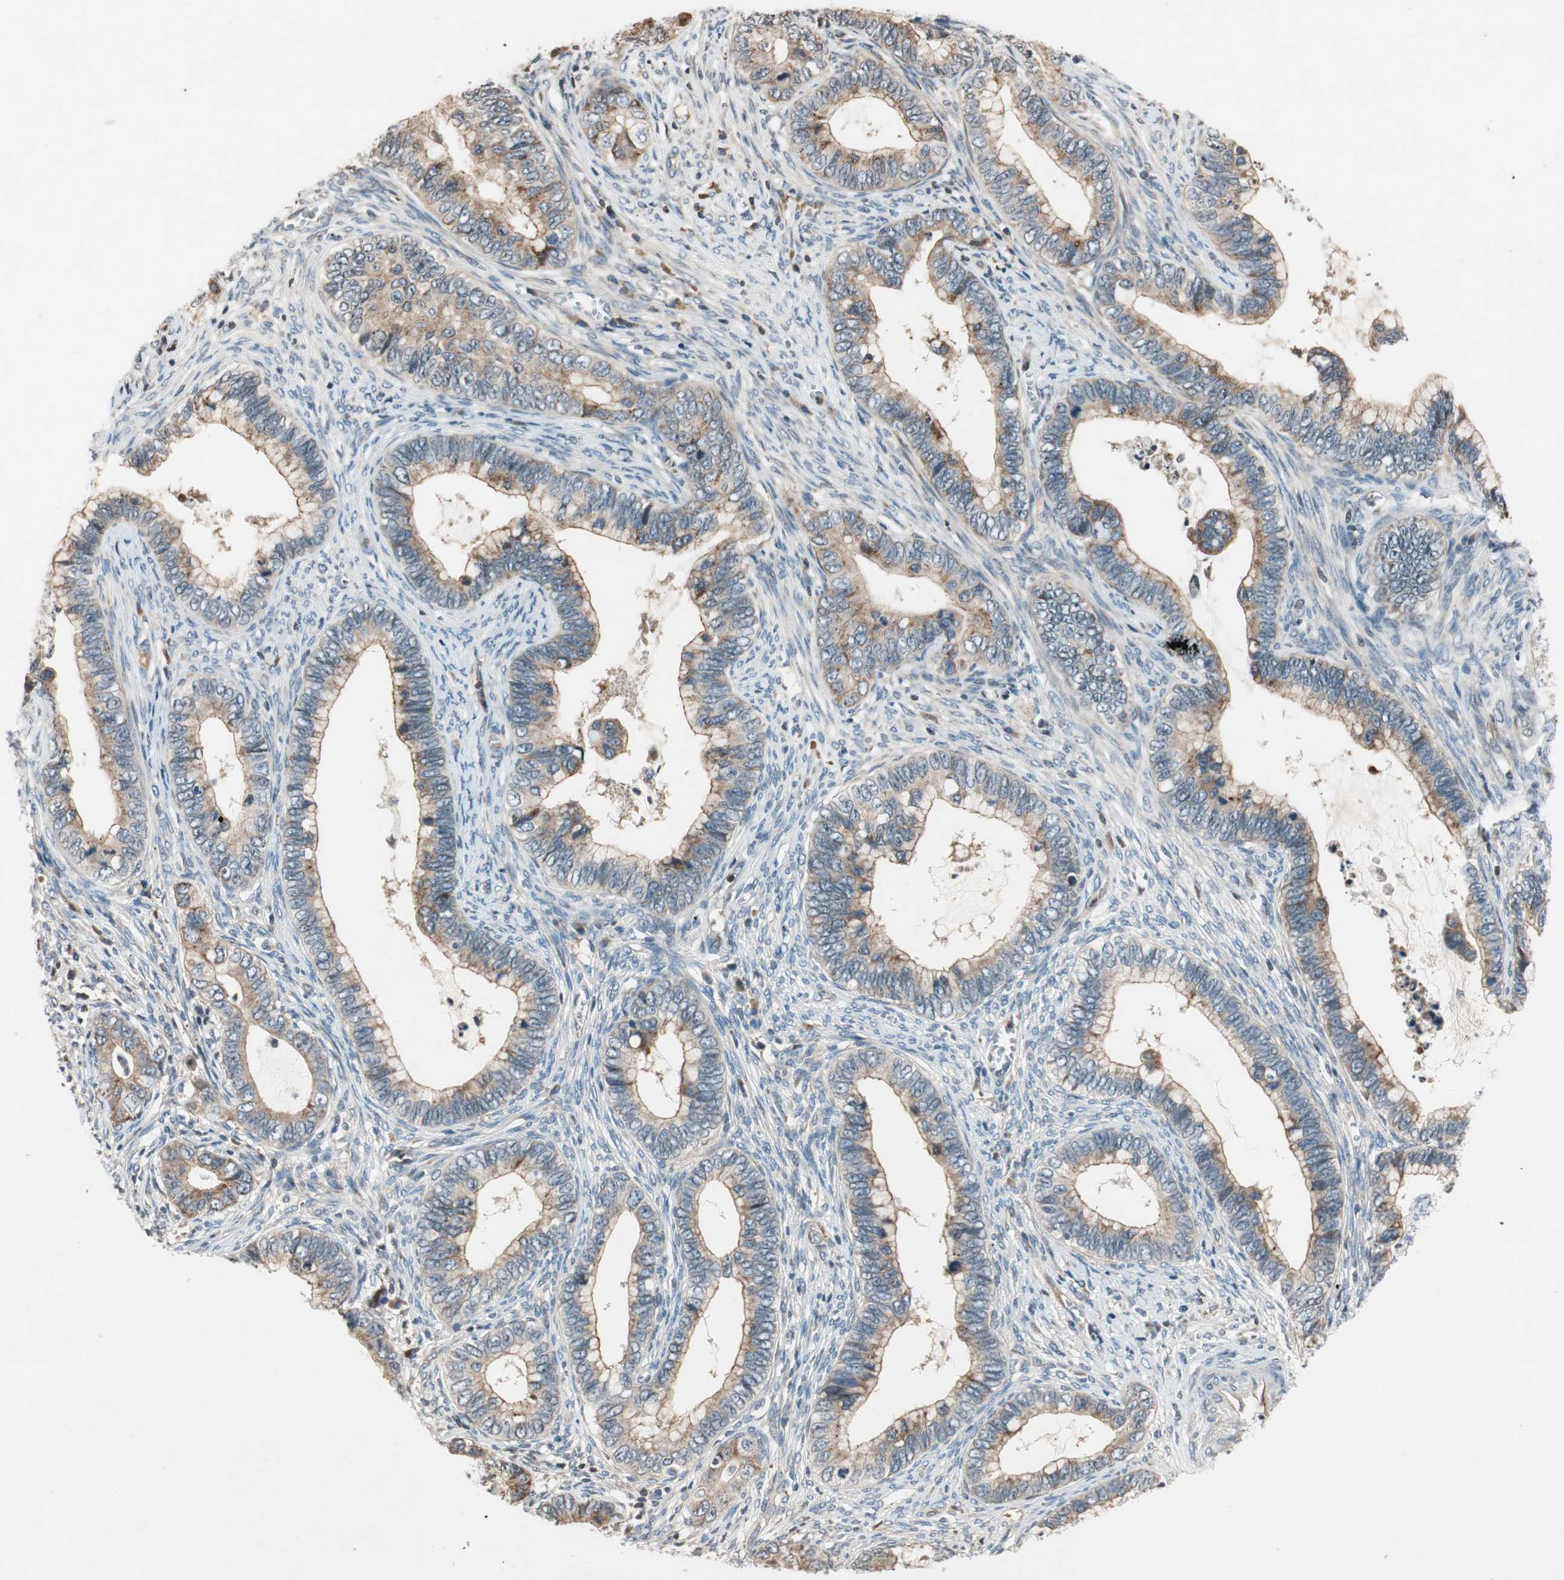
{"staining": {"intensity": "moderate", "quantity": ">75%", "location": "cytoplasmic/membranous"}, "tissue": "cervical cancer", "cell_type": "Tumor cells", "image_type": "cancer", "snomed": [{"axis": "morphology", "description": "Adenocarcinoma, NOS"}, {"axis": "topography", "description": "Cervix"}], "caption": "A medium amount of moderate cytoplasmic/membranous expression is appreciated in approximately >75% of tumor cells in cervical cancer tissue. (Brightfield microscopy of DAB IHC at high magnification).", "gene": "GCLM", "patient": {"sex": "female", "age": 44}}